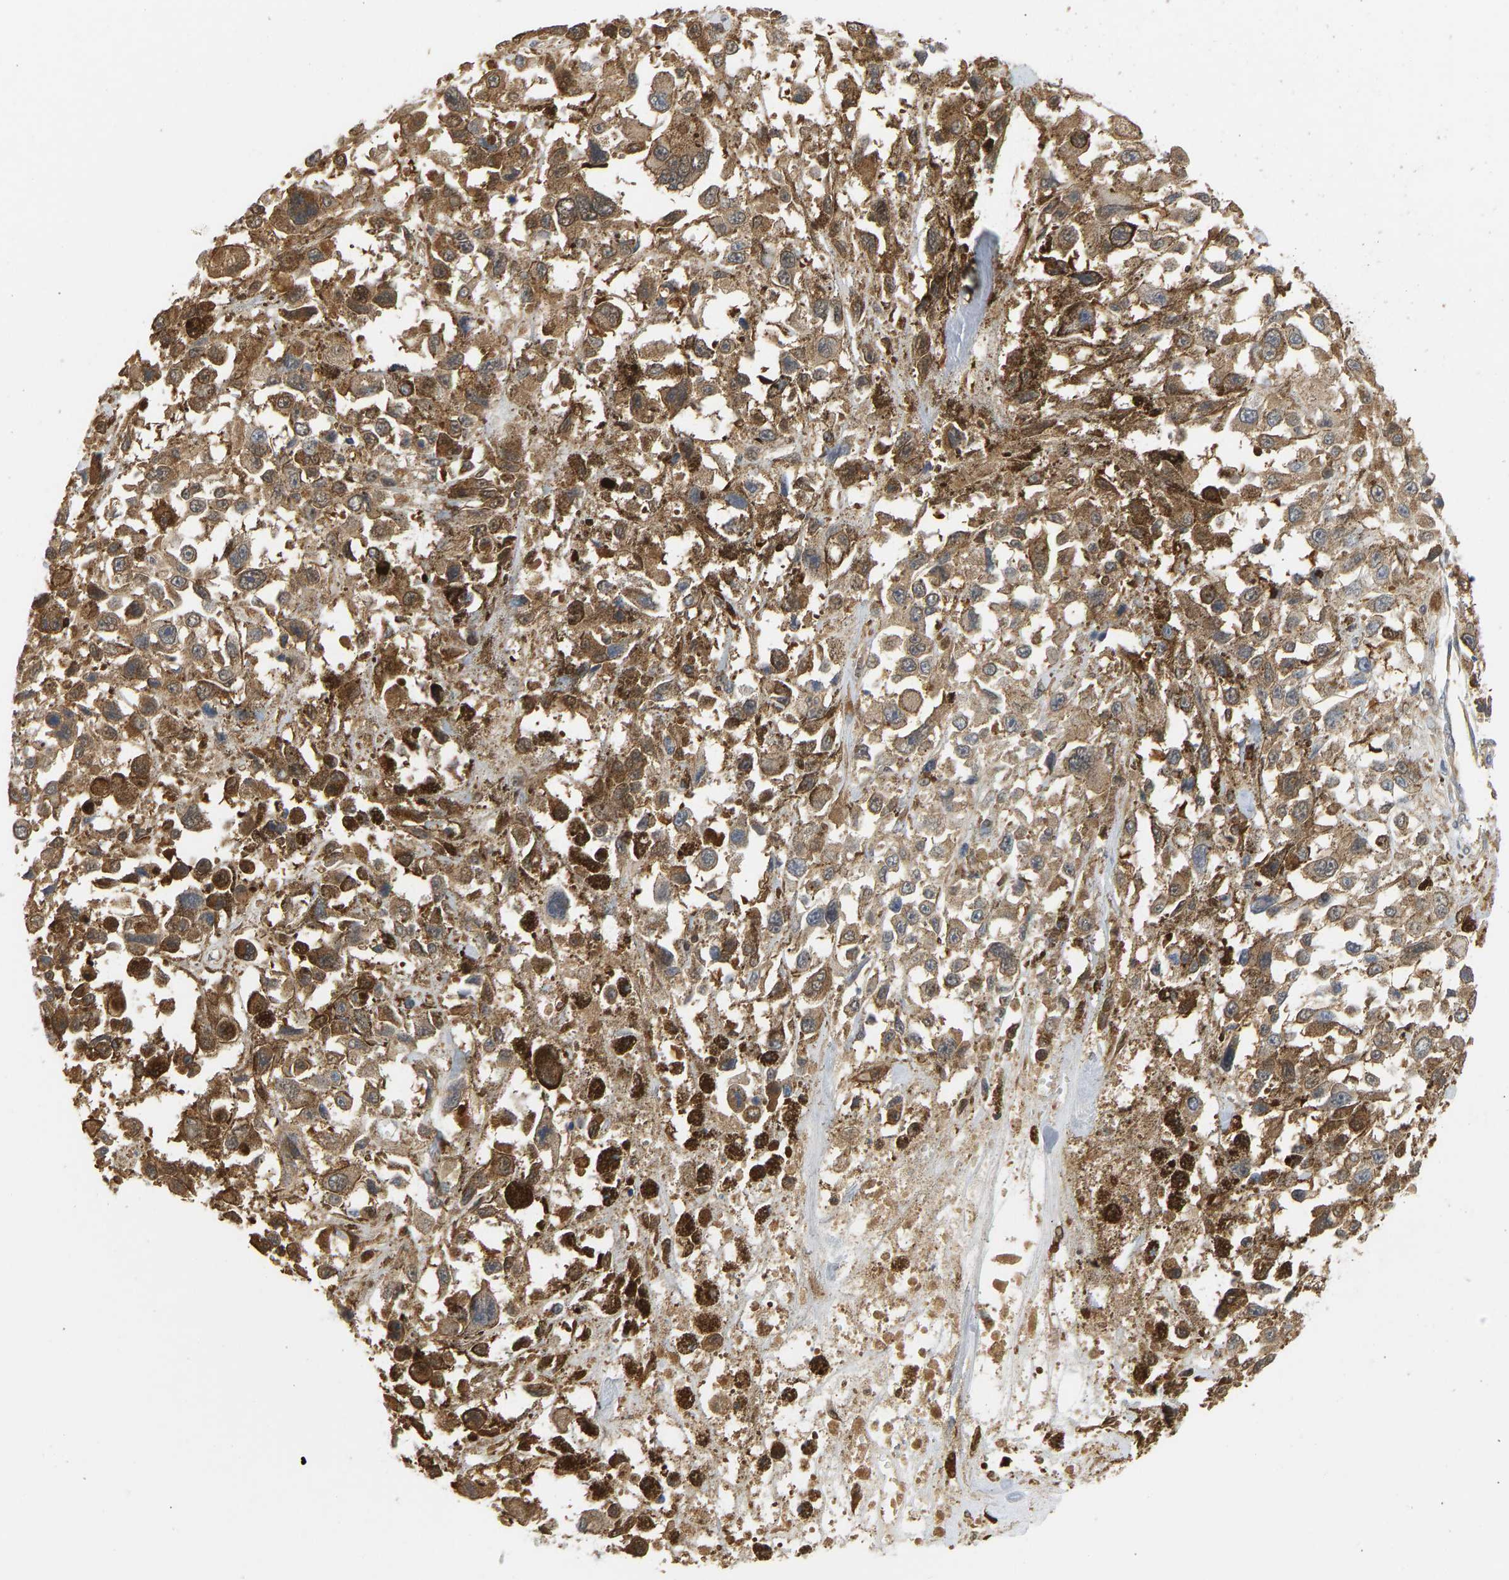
{"staining": {"intensity": "moderate", "quantity": ">75%", "location": "cytoplasmic/membranous"}, "tissue": "melanoma", "cell_type": "Tumor cells", "image_type": "cancer", "snomed": [{"axis": "morphology", "description": "Malignant melanoma, Metastatic site"}, {"axis": "topography", "description": "Lymph node"}], "caption": "A brown stain labels moderate cytoplasmic/membranous staining of a protein in melanoma tumor cells. The protein is stained brown, and the nuclei are stained in blue (DAB (3,3'-diaminobenzidine) IHC with brightfield microscopy, high magnification).", "gene": "ENO1", "patient": {"sex": "male", "age": 59}}